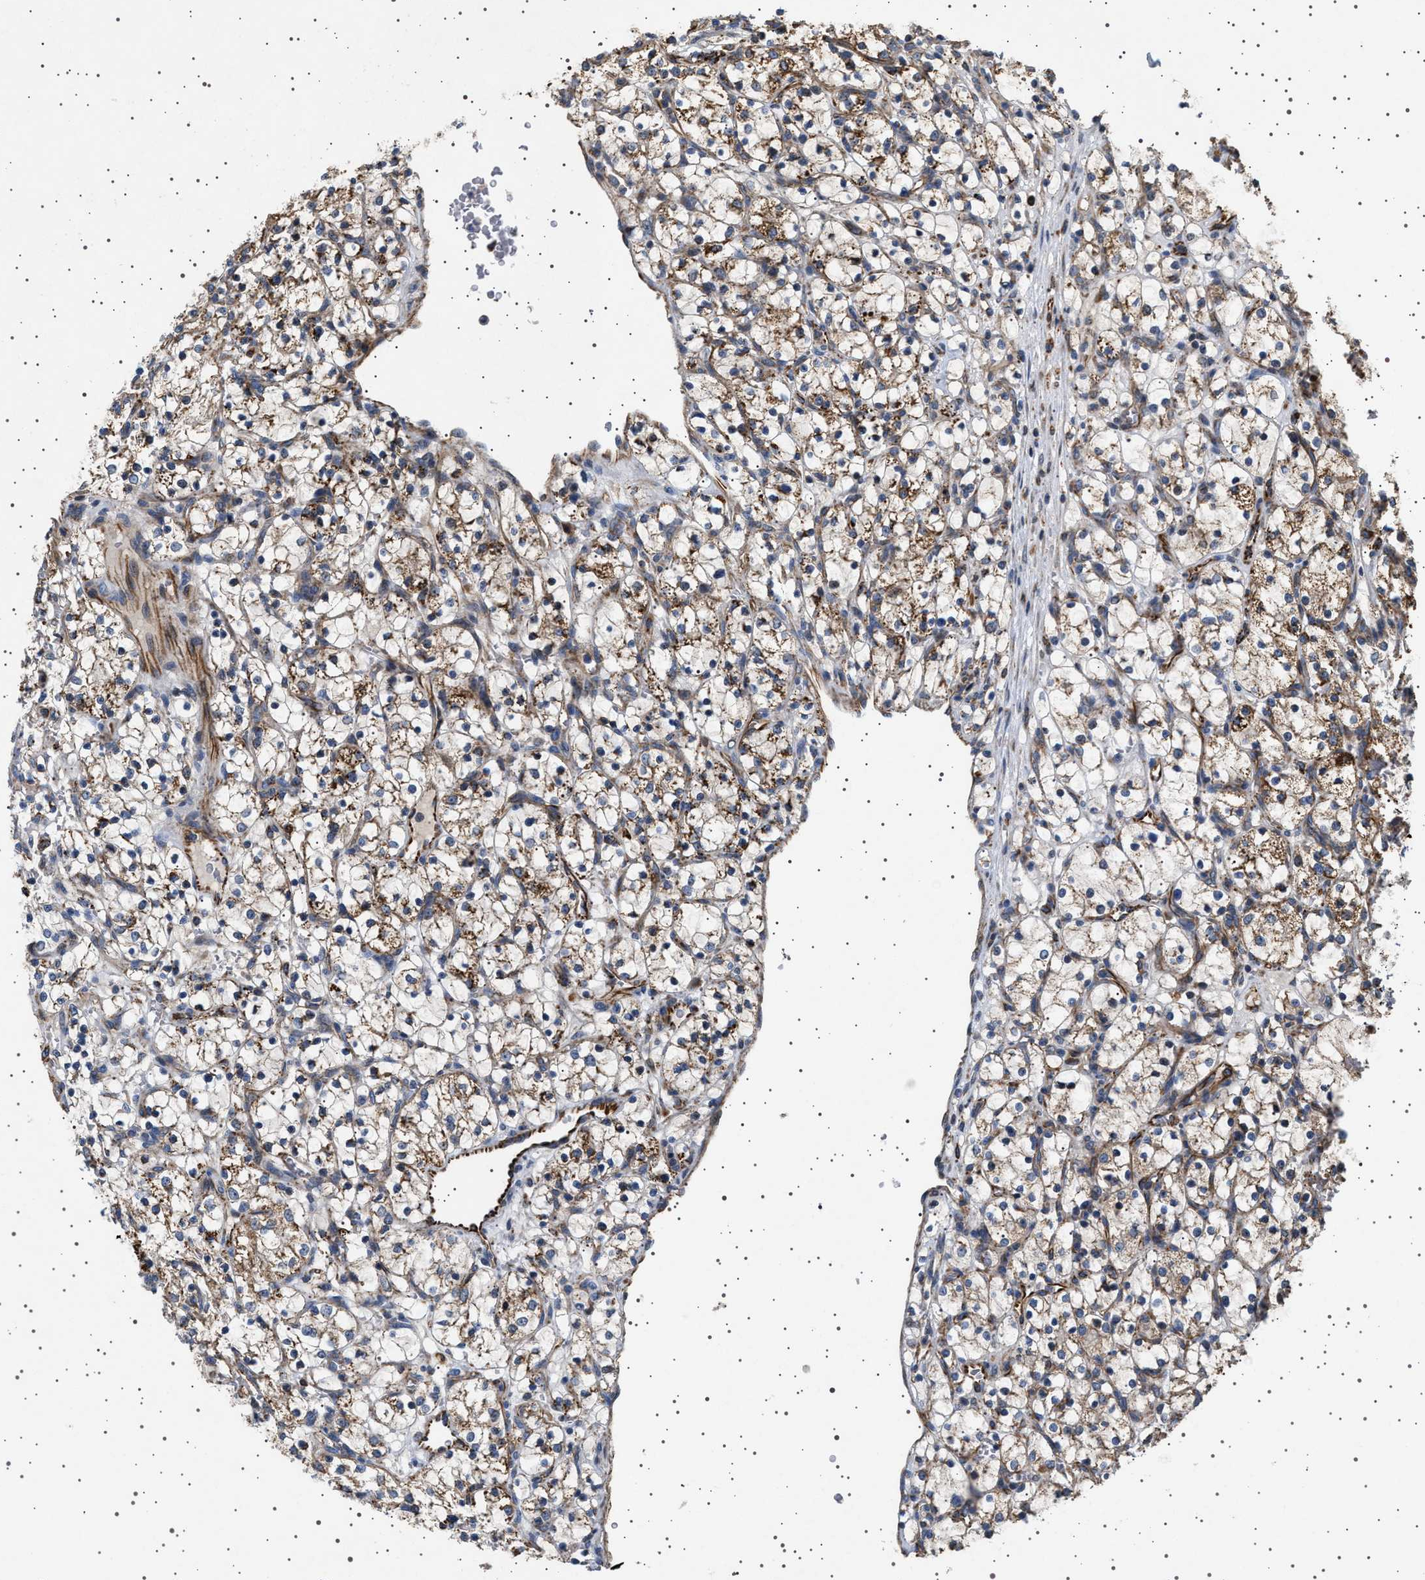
{"staining": {"intensity": "moderate", "quantity": ">75%", "location": "cytoplasmic/membranous"}, "tissue": "renal cancer", "cell_type": "Tumor cells", "image_type": "cancer", "snomed": [{"axis": "morphology", "description": "Adenocarcinoma, NOS"}, {"axis": "topography", "description": "Kidney"}], "caption": "The micrograph demonstrates a brown stain indicating the presence of a protein in the cytoplasmic/membranous of tumor cells in adenocarcinoma (renal).", "gene": "TRUB2", "patient": {"sex": "female", "age": 69}}